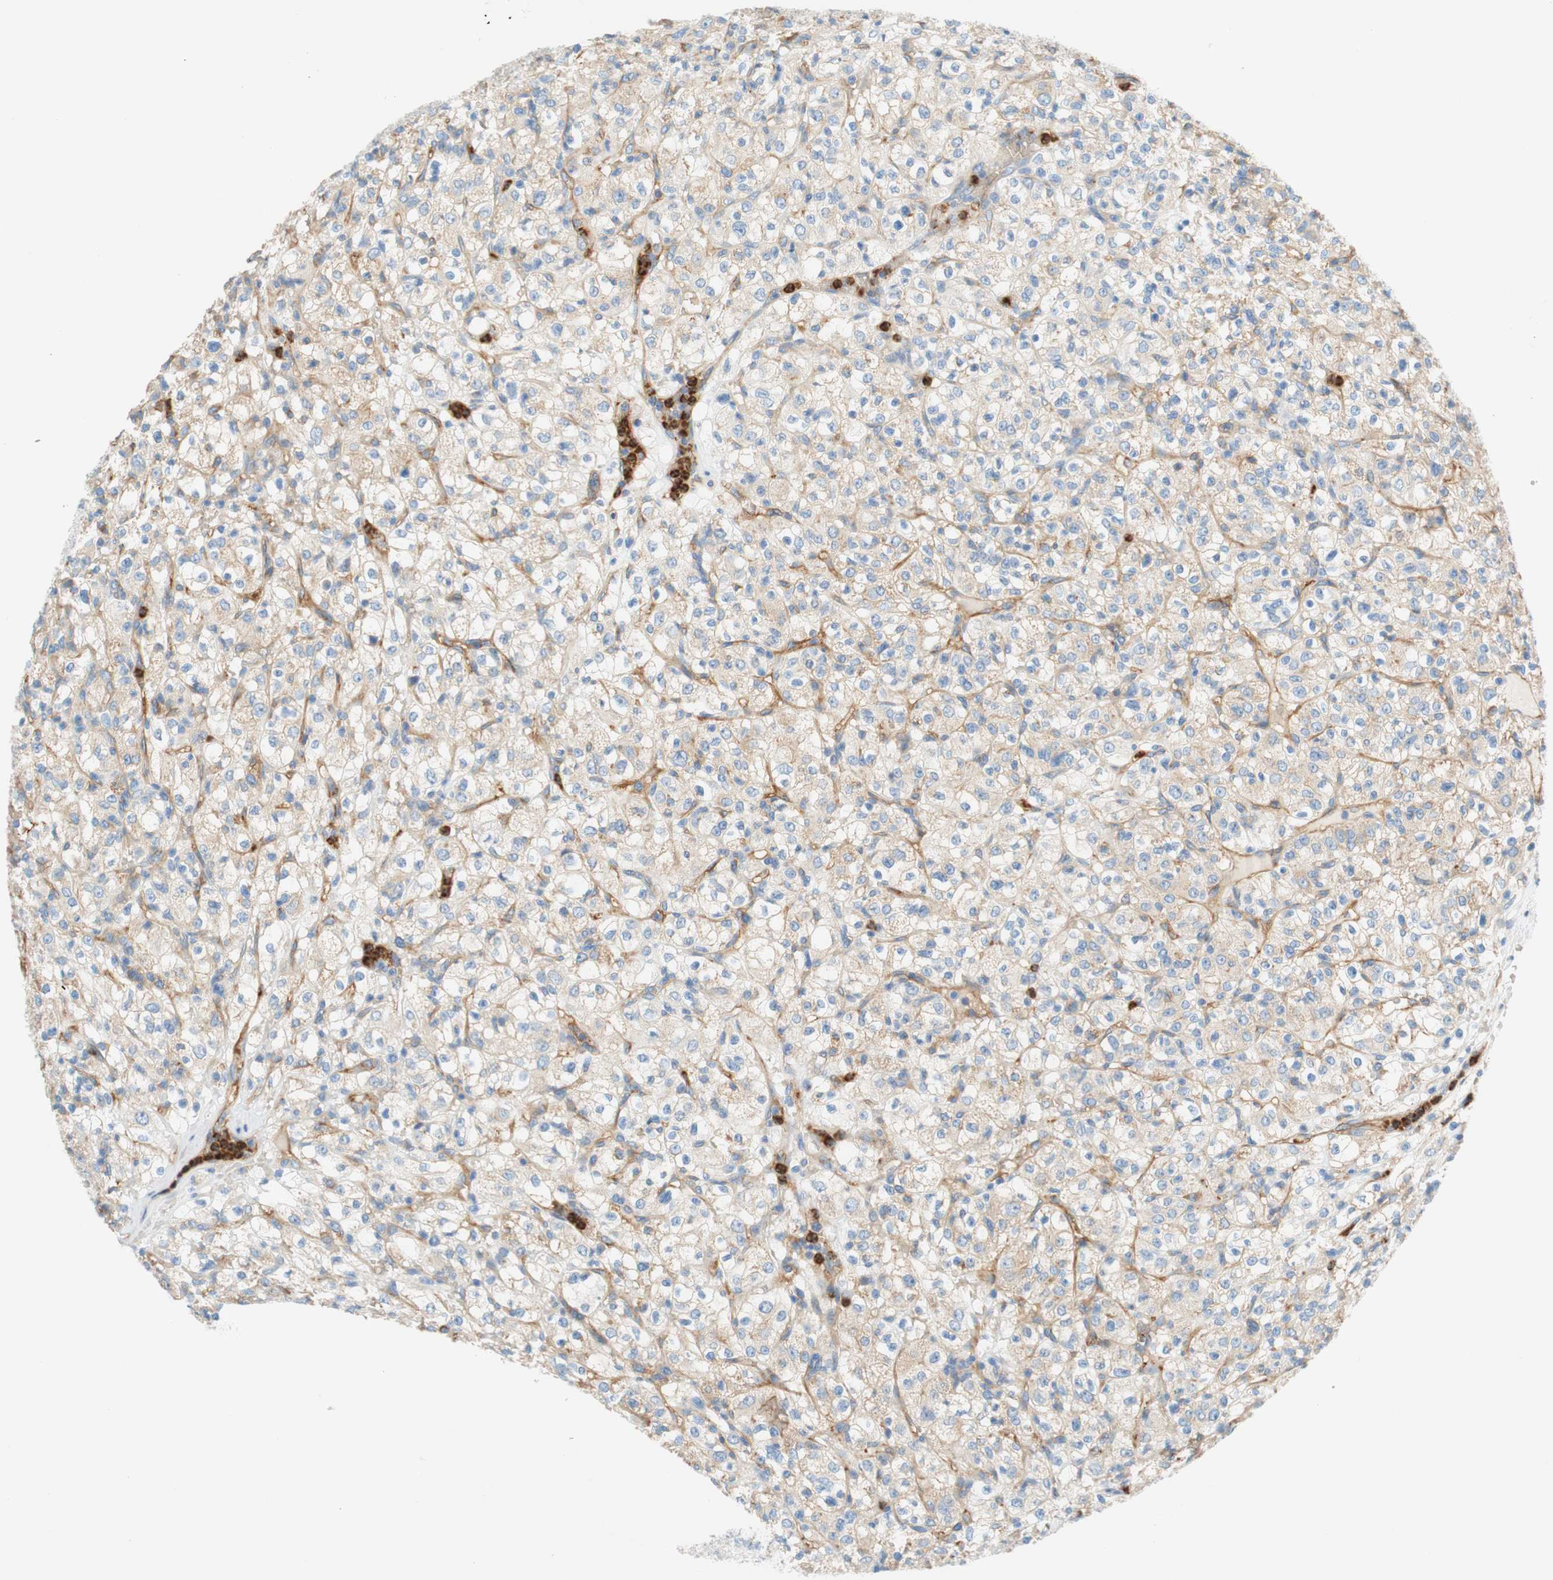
{"staining": {"intensity": "weak", "quantity": "25%-75%", "location": "cytoplasmic/membranous"}, "tissue": "renal cancer", "cell_type": "Tumor cells", "image_type": "cancer", "snomed": [{"axis": "morphology", "description": "Normal tissue, NOS"}, {"axis": "morphology", "description": "Adenocarcinoma, NOS"}, {"axis": "topography", "description": "Kidney"}], "caption": "High-power microscopy captured an immunohistochemistry histopathology image of renal cancer, revealing weak cytoplasmic/membranous staining in about 25%-75% of tumor cells. (Stains: DAB (3,3'-diaminobenzidine) in brown, nuclei in blue, Microscopy: brightfield microscopy at high magnification).", "gene": "STOM", "patient": {"sex": "female", "age": 72}}